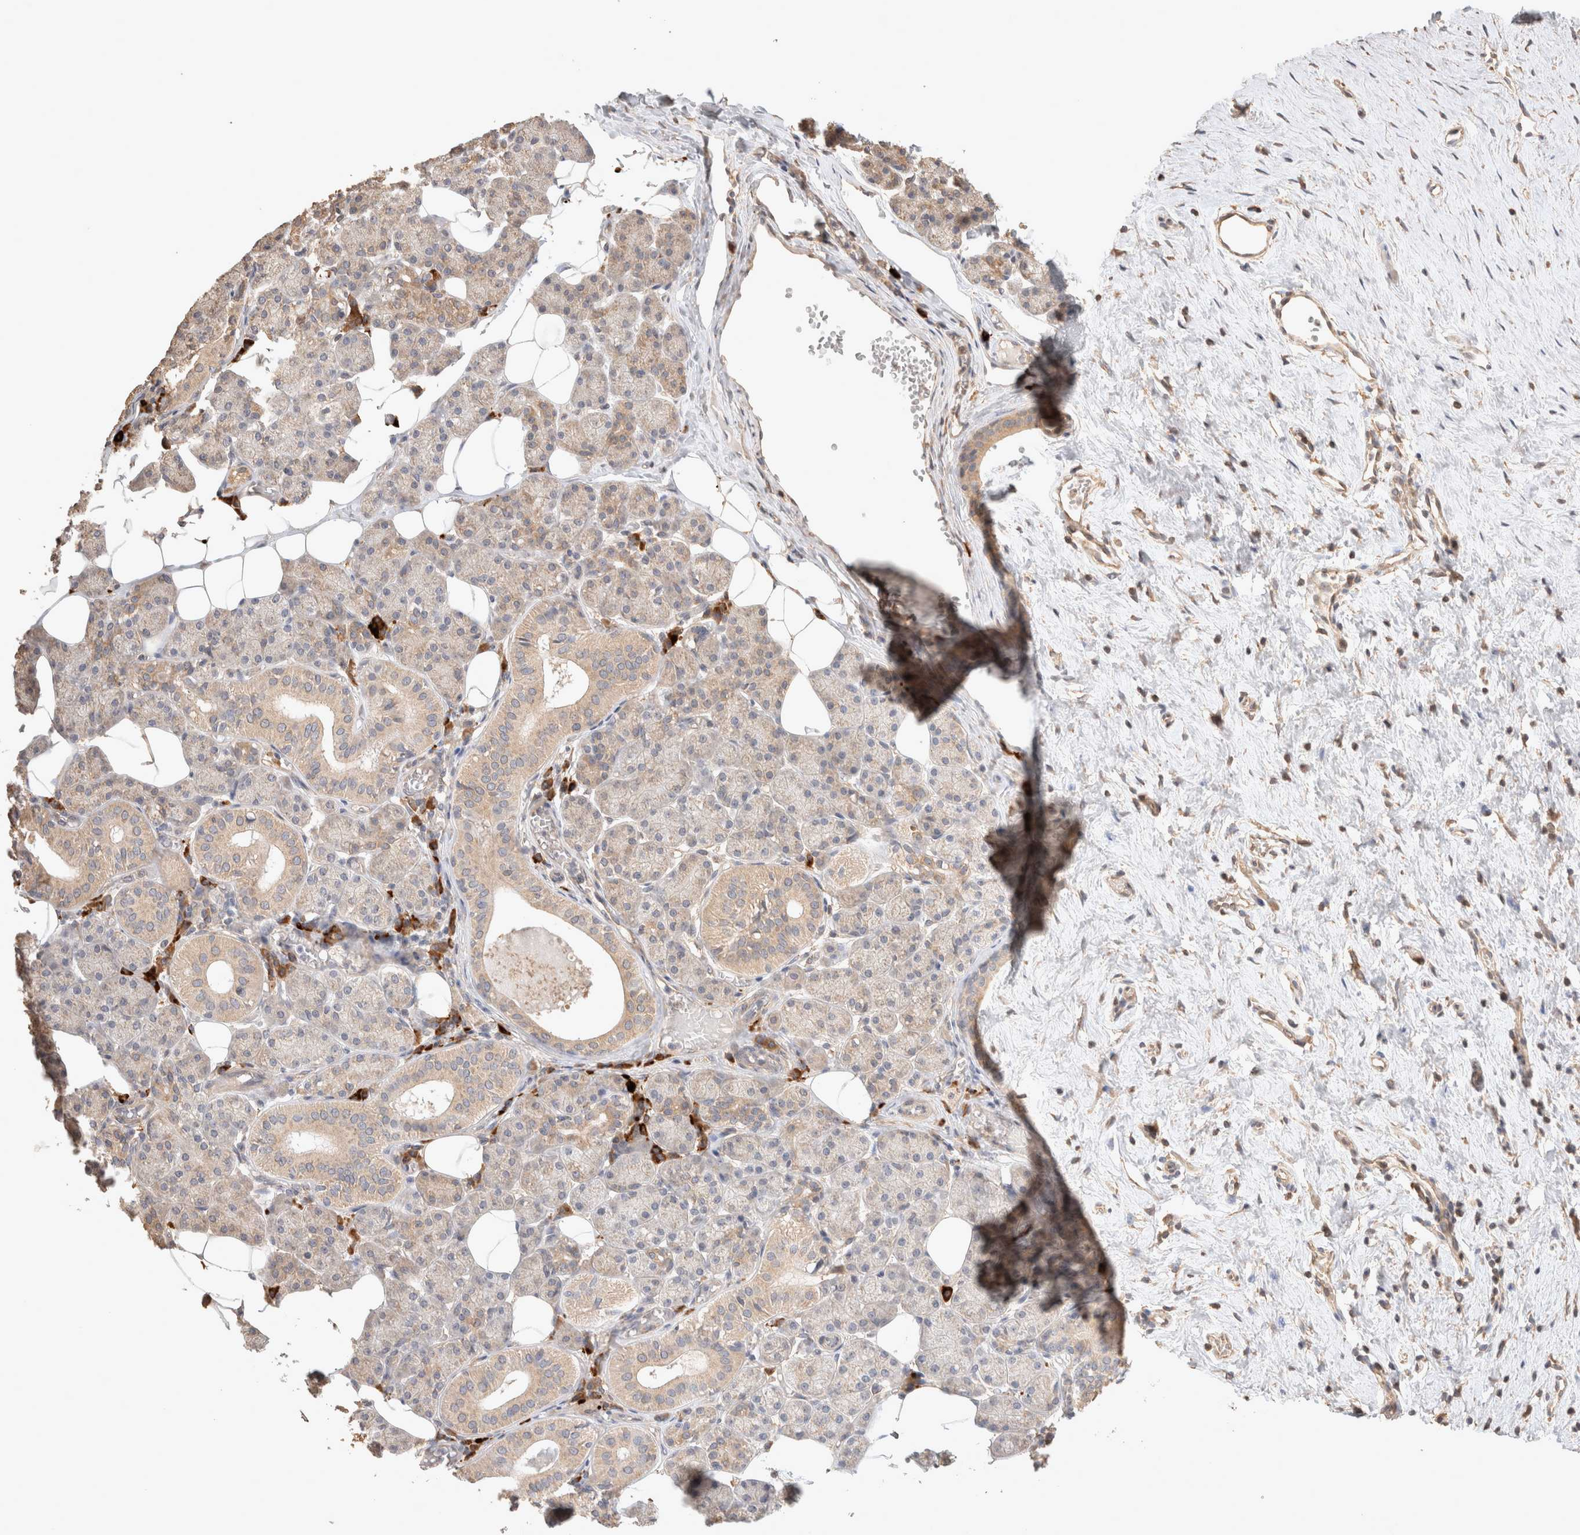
{"staining": {"intensity": "moderate", "quantity": "25%-75%", "location": "cytoplasmic/membranous"}, "tissue": "salivary gland", "cell_type": "Glandular cells", "image_type": "normal", "snomed": [{"axis": "morphology", "description": "Normal tissue, NOS"}, {"axis": "topography", "description": "Salivary gland"}], "caption": "Salivary gland stained for a protein shows moderate cytoplasmic/membranous positivity in glandular cells. (brown staining indicates protein expression, while blue staining denotes nuclei).", "gene": "HROB", "patient": {"sex": "female", "age": 33}}